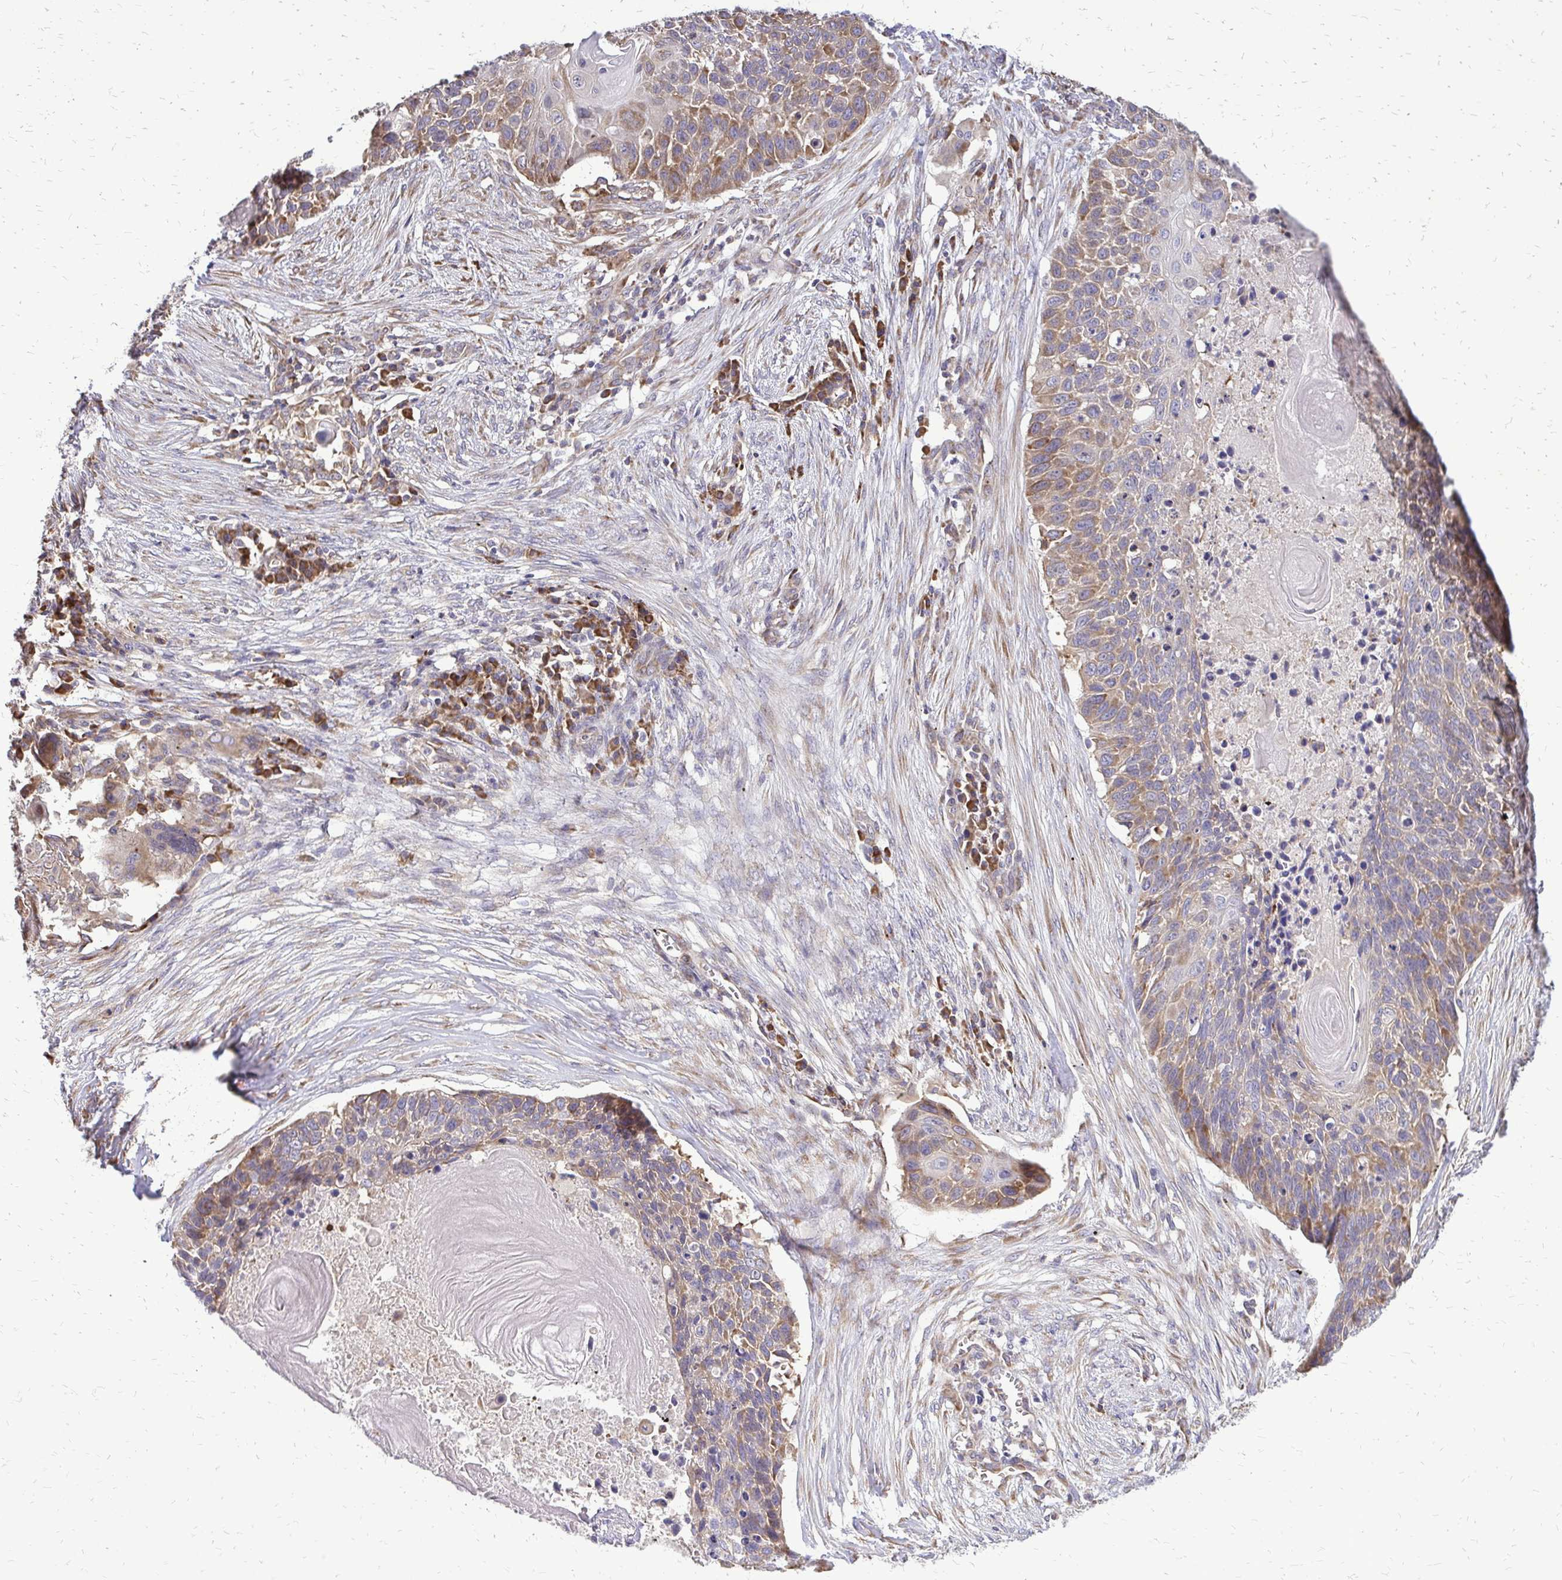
{"staining": {"intensity": "moderate", "quantity": "25%-75%", "location": "cytoplasmic/membranous"}, "tissue": "lung cancer", "cell_type": "Tumor cells", "image_type": "cancer", "snomed": [{"axis": "morphology", "description": "Squamous cell carcinoma, NOS"}, {"axis": "topography", "description": "Lung"}], "caption": "Human lung squamous cell carcinoma stained with a brown dye displays moderate cytoplasmic/membranous positive expression in approximately 25%-75% of tumor cells.", "gene": "RPS3", "patient": {"sex": "male", "age": 78}}